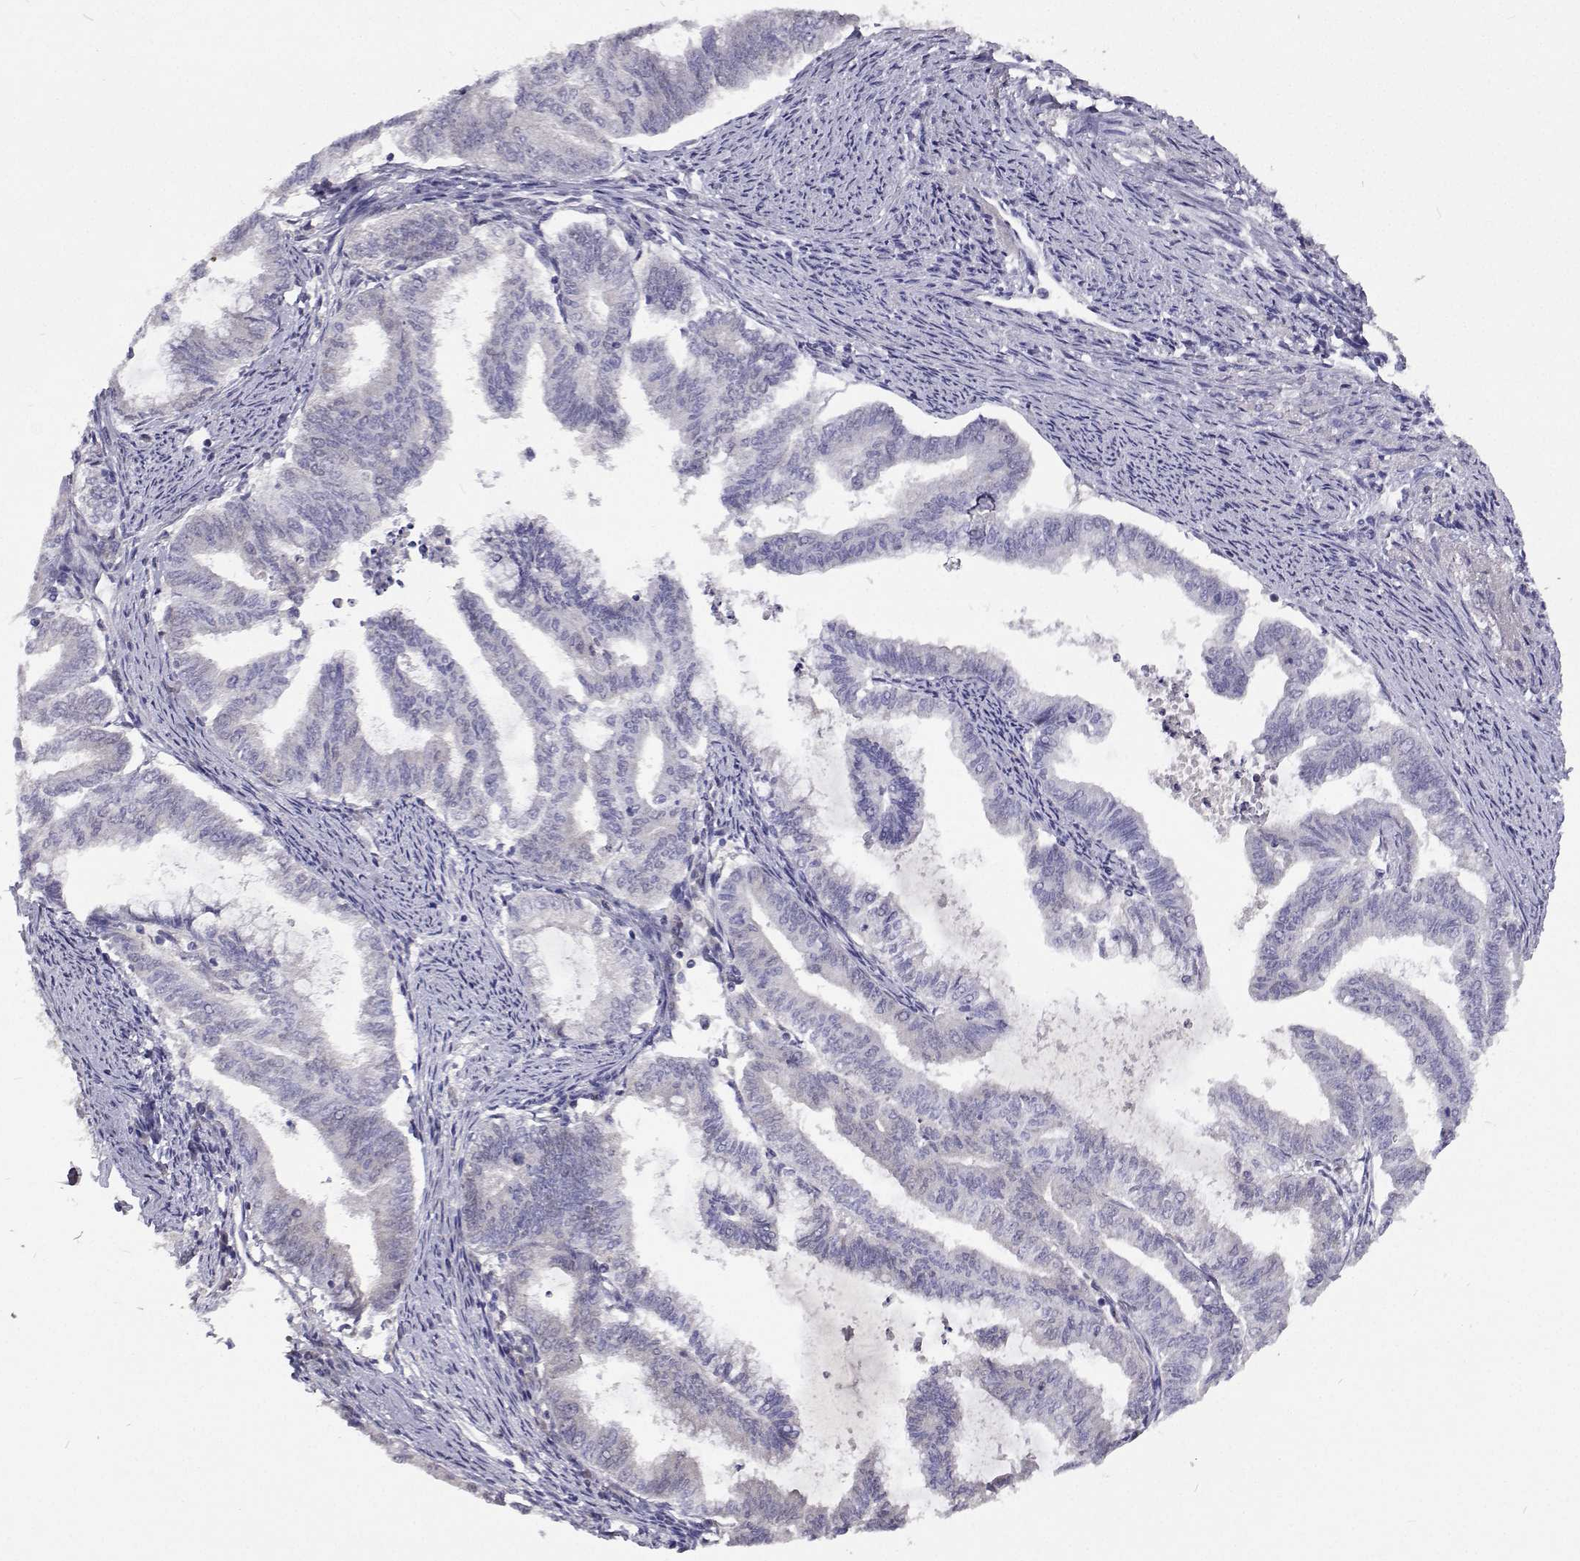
{"staining": {"intensity": "negative", "quantity": "none", "location": "none"}, "tissue": "endometrial cancer", "cell_type": "Tumor cells", "image_type": "cancer", "snomed": [{"axis": "morphology", "description": "Adenocarcinoma, NOS"}, {"axis": "topography", "description": "Endometrium"}], "caption": "This image is of endometrial cancer stained with immunohistochemistry (IHC) to label a protein in brown with the nuclei are counter-stained blue. There is no staining in tumor cells.", "gene": "CFAP44", "patient": {"sex": "female", "age": 79}}